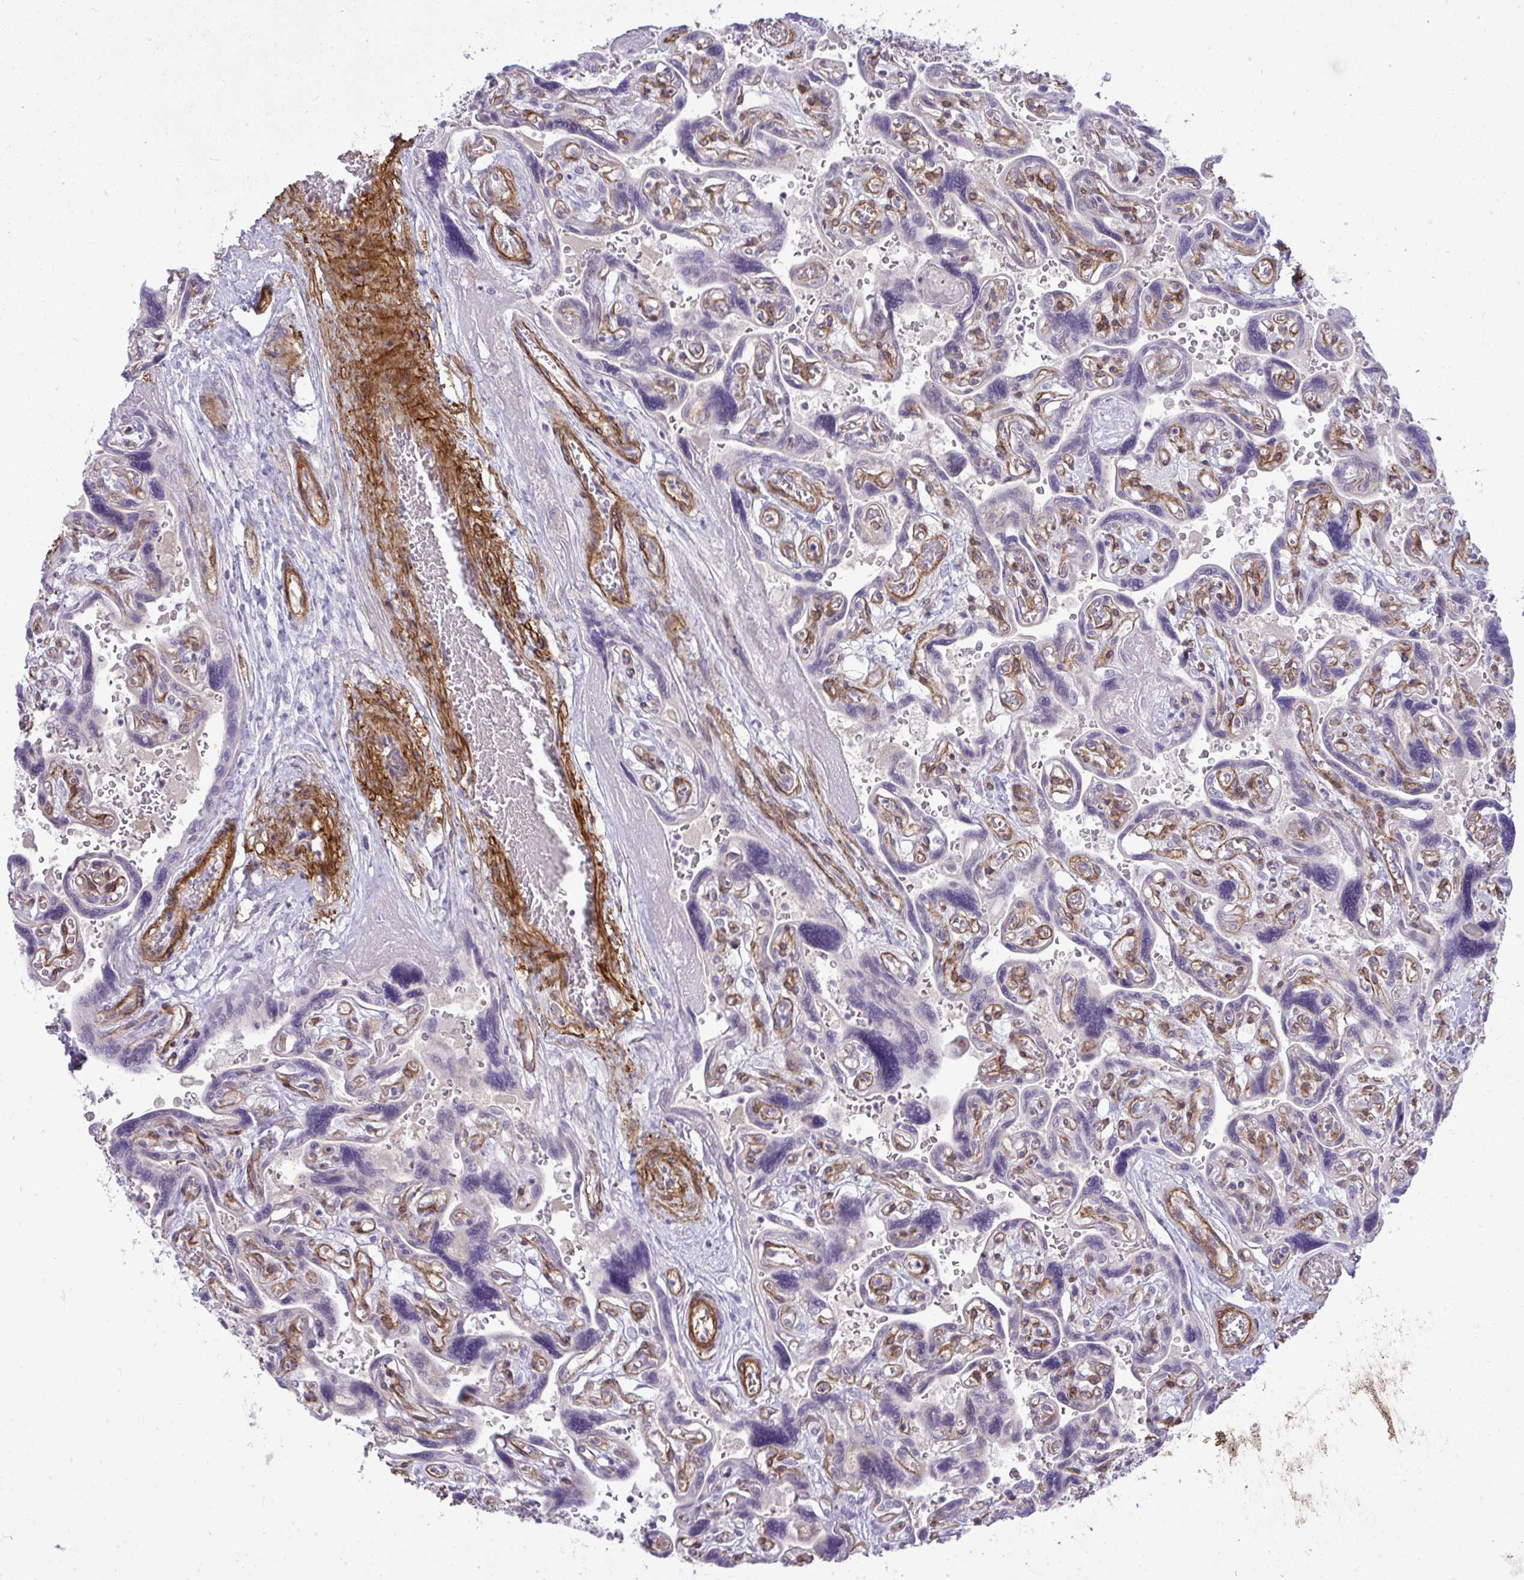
{"staining": {"intensity": "negative", "quantity": "none", "location": "none"}, "tissue": "placenta", "cell_type": "Decidual cells", "image_type": "normal", "snomed": [{"axis": "morphology", "description": "Normal tissue, NOS"}, {"axis": "topography", "description": "Placenta"}], "caption": "IHC image of benign placenta: human placenta stained with DAB shows no significant protein staining in decidual cells.", "gene": "UBE2S", "patient": {"sex": "female", "age": 32}}